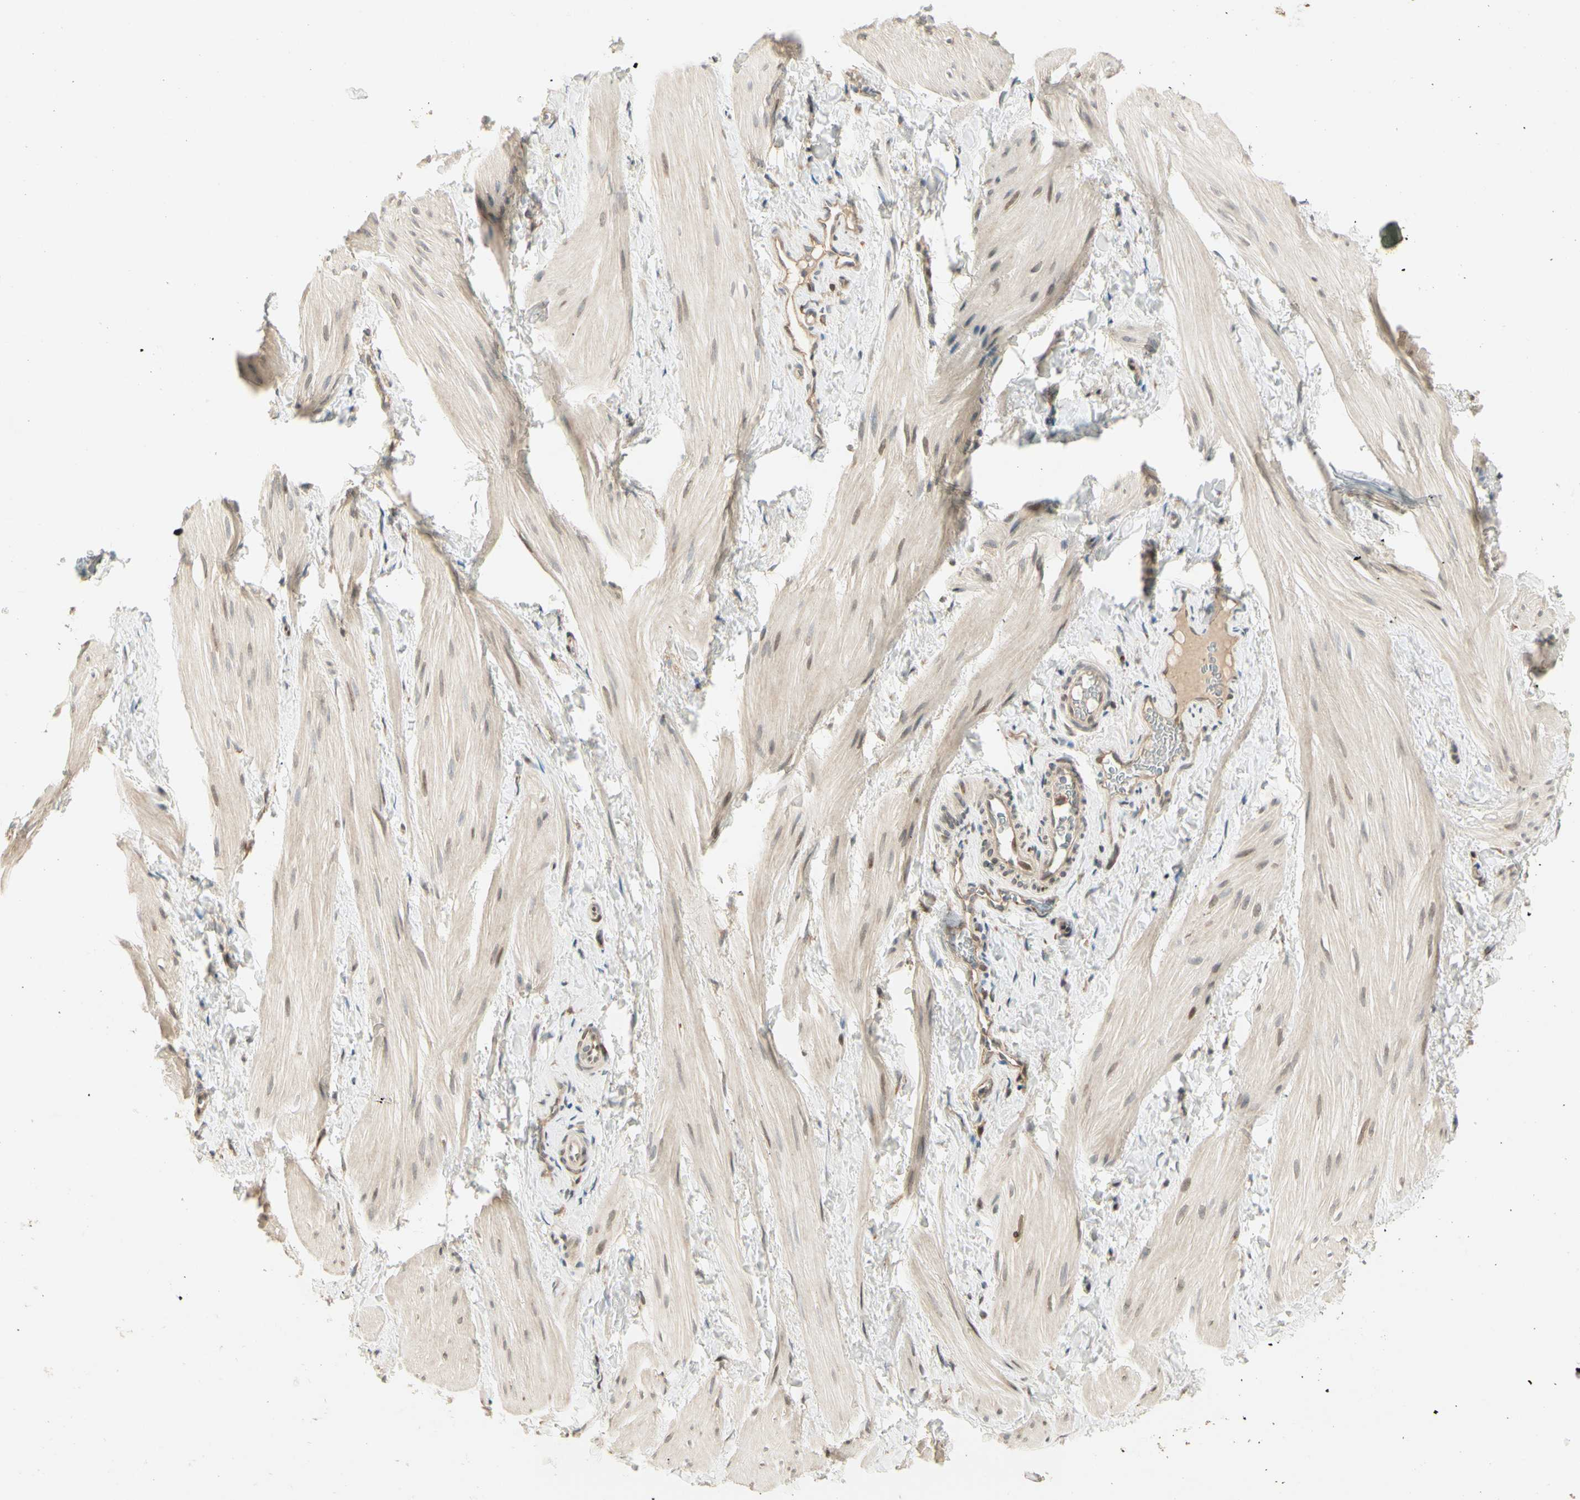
{"staining": {"intensity": "weak", "quantity": ">75%", "location": "cytoplasmic/membranous"}, "tissue": "smooth muscle", "cell_type": "Smooth muscle cells", "image_type": "normal", "snomed": [{"axis": "morphology", "description": "Normal tissue, NOS"}, {"axis": "topography", "description": "Smooth muscle"}], "caption": "The micrograph demonstrates immunohistochemical staining of benign smooth muscle. There is weak cytoplasmic/membranous positivity is appreciated in approximately >75% of smooth muscle cells. (brown staining indicates protein expression, while blue staining denotes nuclei).", "gene": "FNDC3B", "patient": {"sex": "male", "age": 16}}